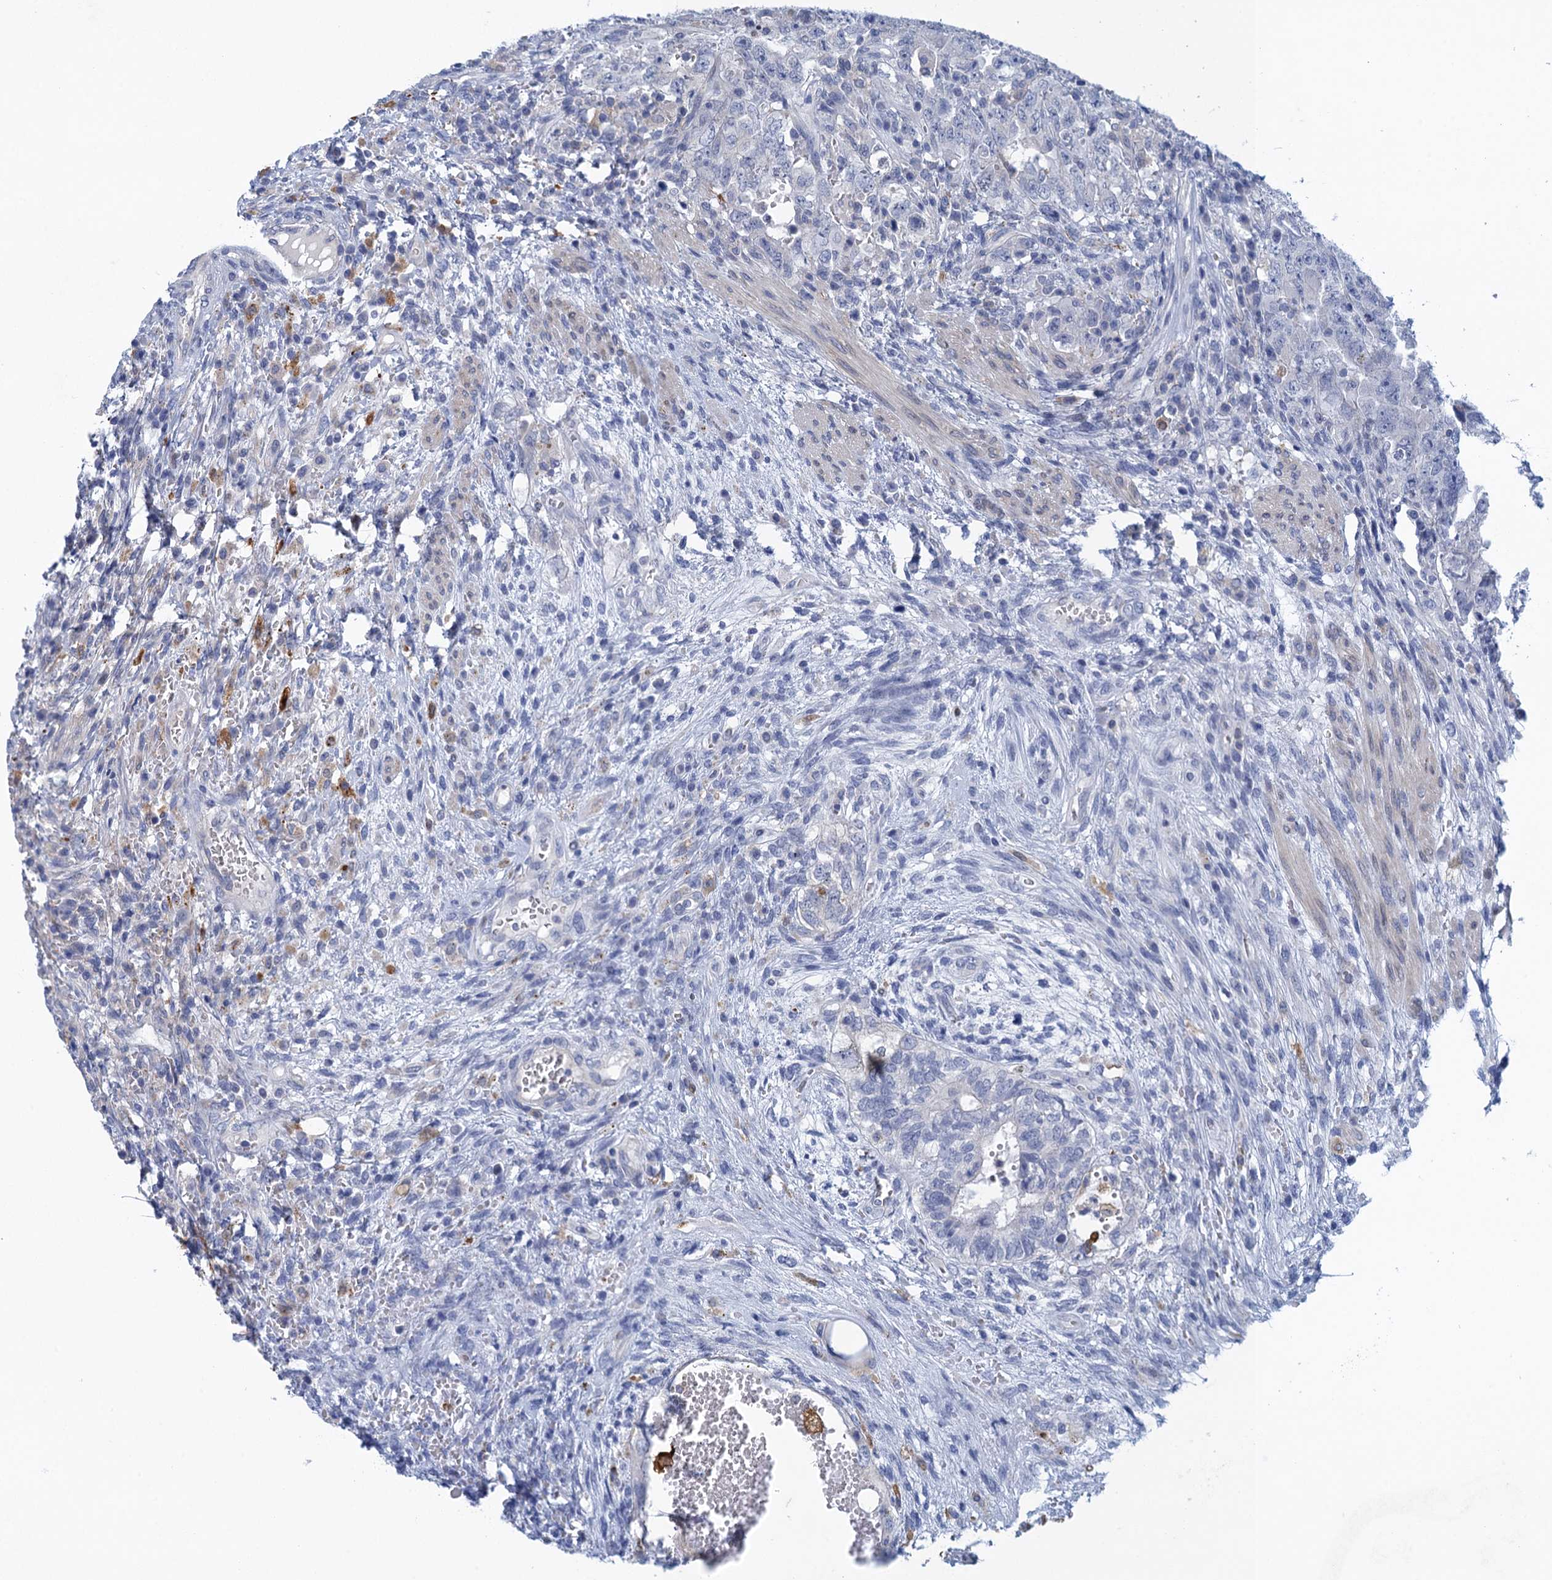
{"staining": {"intensity": "negative", "quantity": "none", "location": "none"}, "tissue": "testis cancer", "cell_type": "Tumor cells", "image_type": "cancer", "snomed": [{"axis": "morphology", "description": "Carcinoma, Embryonal, NOS"}, {"axis": "topography", "description": "Testis"}], "caption": "The IHC photomicrograph has no significant positivity in tumor cells of testis cancer tissue.", "gene": "SCEL", "patient": {"sex": "male", "age": 26}}